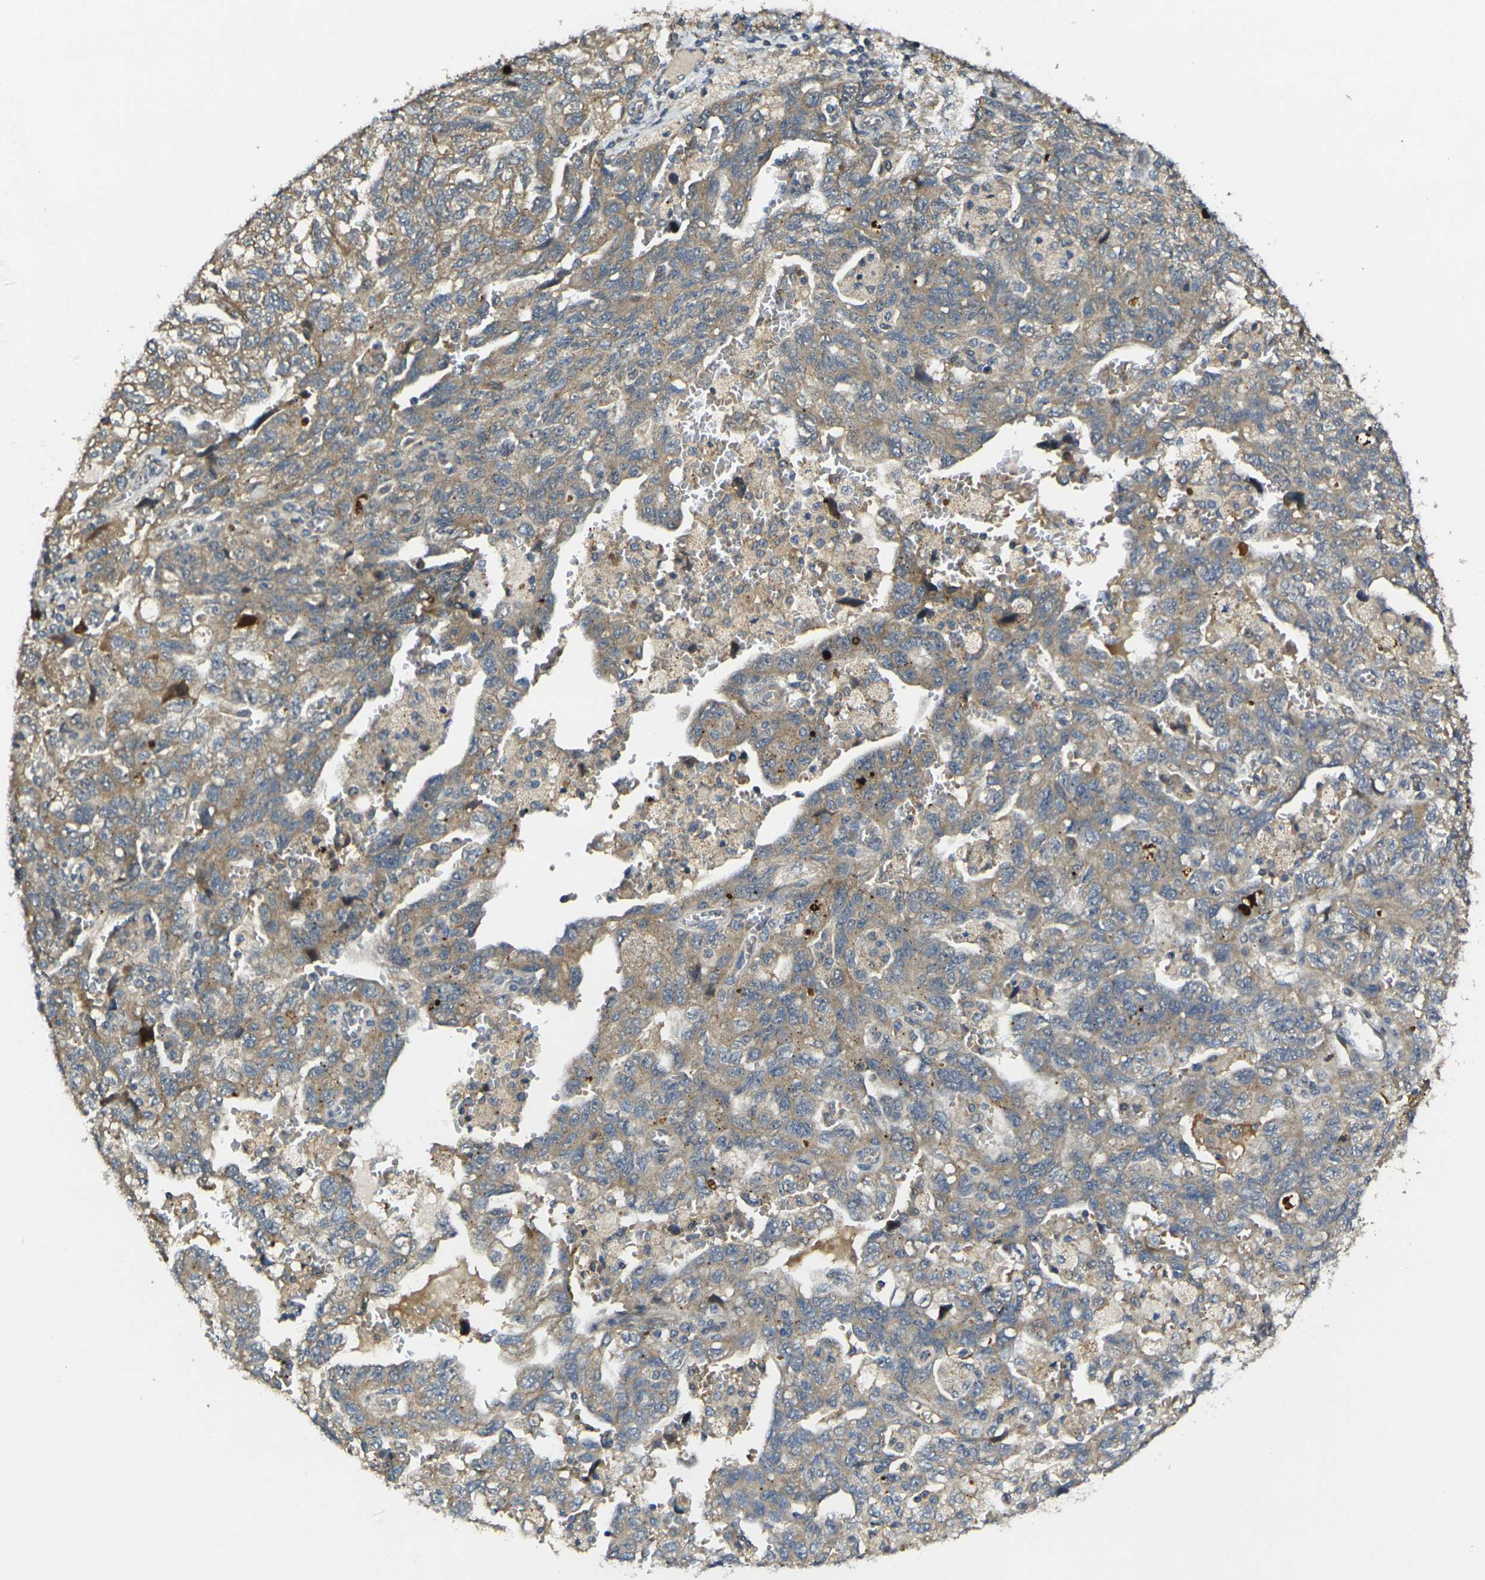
{"staining": {"intensity": "weak", "quantity": ">75%", "location": "cytoplasmic/membranous"}, "tissue": "ovarian cancer", "cell_type": "Tumor cells", "image_type": "cancer", "snomed": [{"axis": "morphology", "description": "Carcinoma, NOS"}, {"axis": "morphology", "description": "Cystadenocarcinoma, serous, NOS"}, {"axis": "topography", "description": "Ovary"}], "caption": "Immunohistochemical staining of human ovarian serous cystadenocarcinoma exhibits low levels of weak cytoplasmic/membranous expression in about >75% of tumor cells. The staining was performed using DAB, with brown indicating positive protein expression. Nuclei are stained blue with hematoxylin.", "gene": "GNA12", "patient": {"sex": "female", "age": 69}}